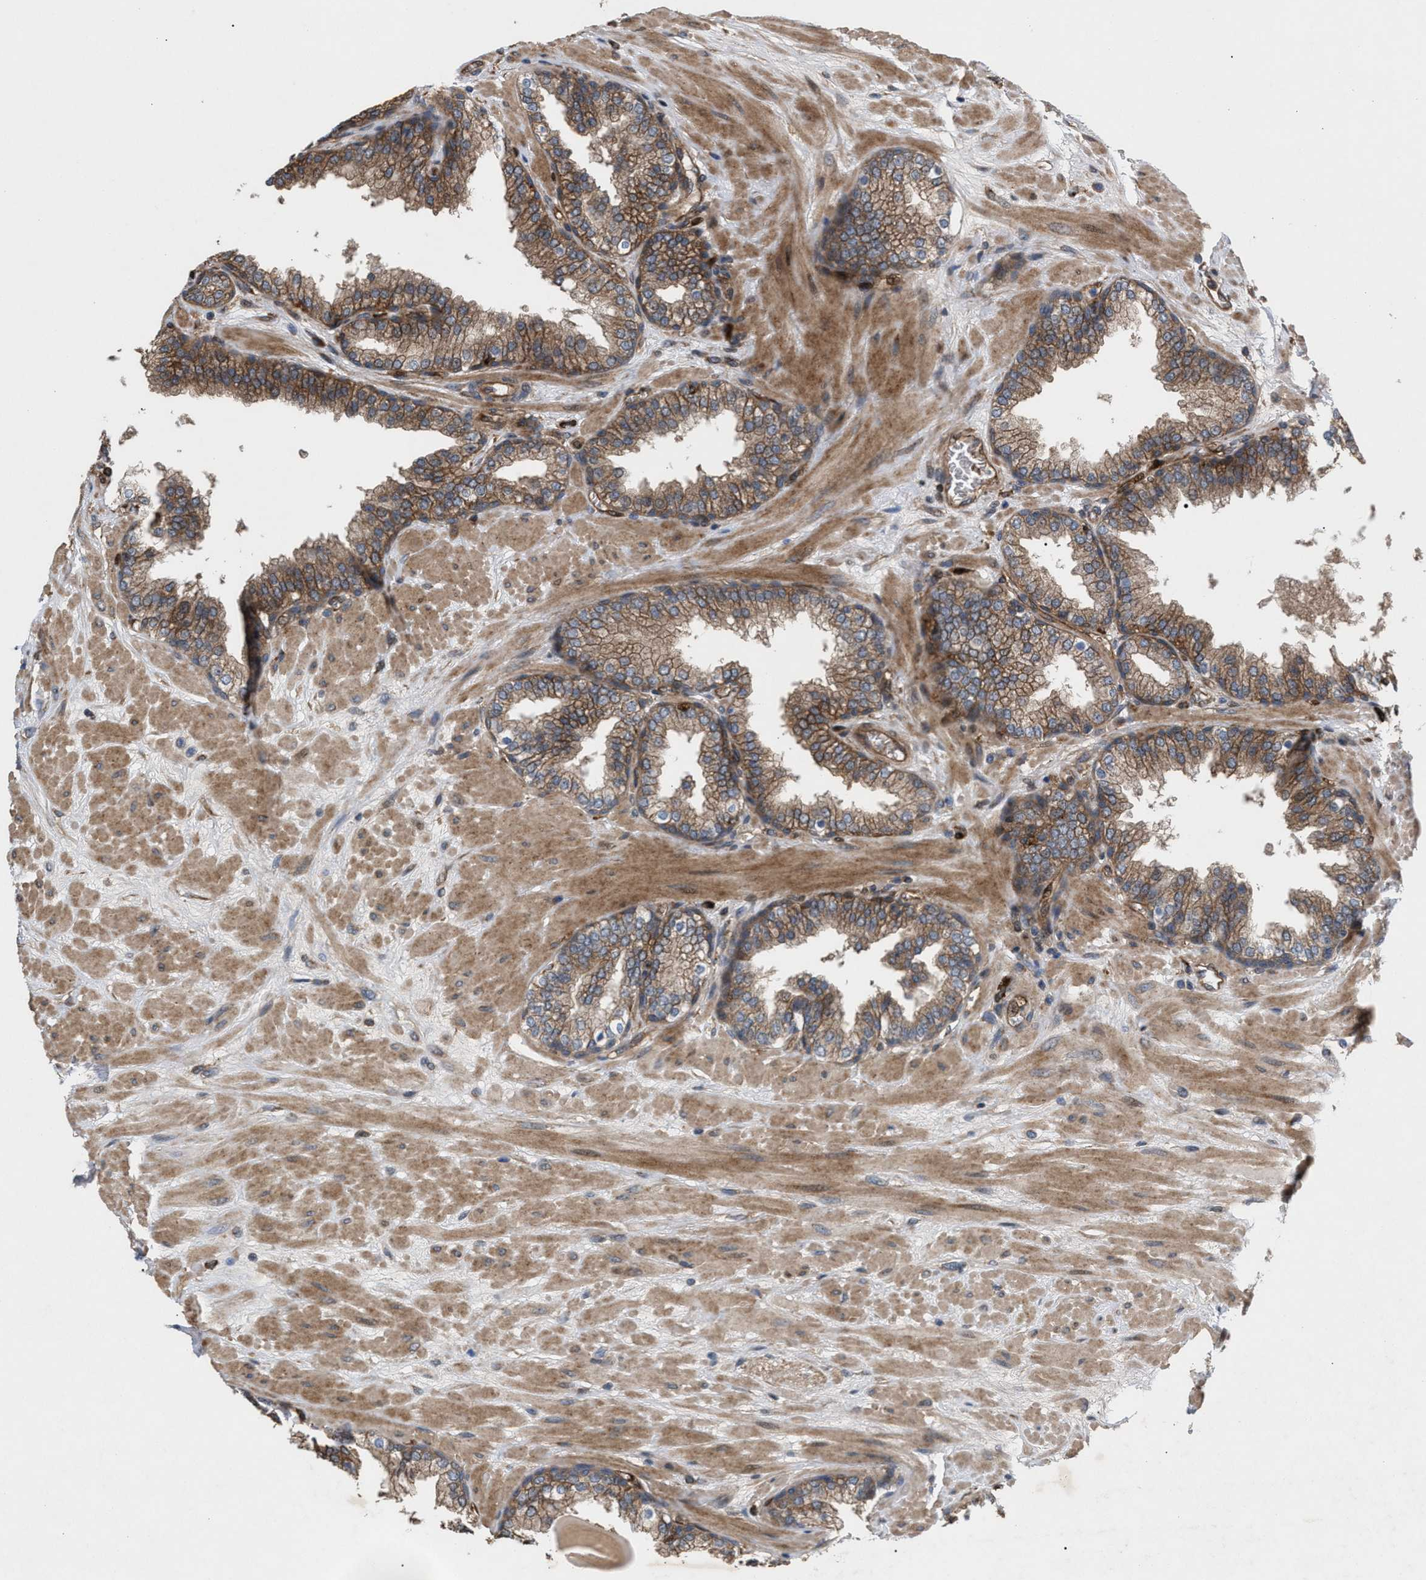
{"staining": {"intensity": "moderate", "quantity": ">75%", "location": "cytoplasmic/membranous"}, "tissue": "prostate", "cell_type": "Glandular cells", "image_type": "normal", "snomed": [{"axis": "morphology", "description": "Normal tissue, NOS"}, {"axis": "topography", "description": "Prostate"}], "caption": "Immunohistochemistry (IHC) of normal human prostate demonstrates medium levels of moderate cytoplasmic/membranous positivity in approximately >75% of glandular cells. (IHC, brightfield microscopy, high magnification).", "gene": "GCC1", "patient": {"sex": "male", "age": 51}}